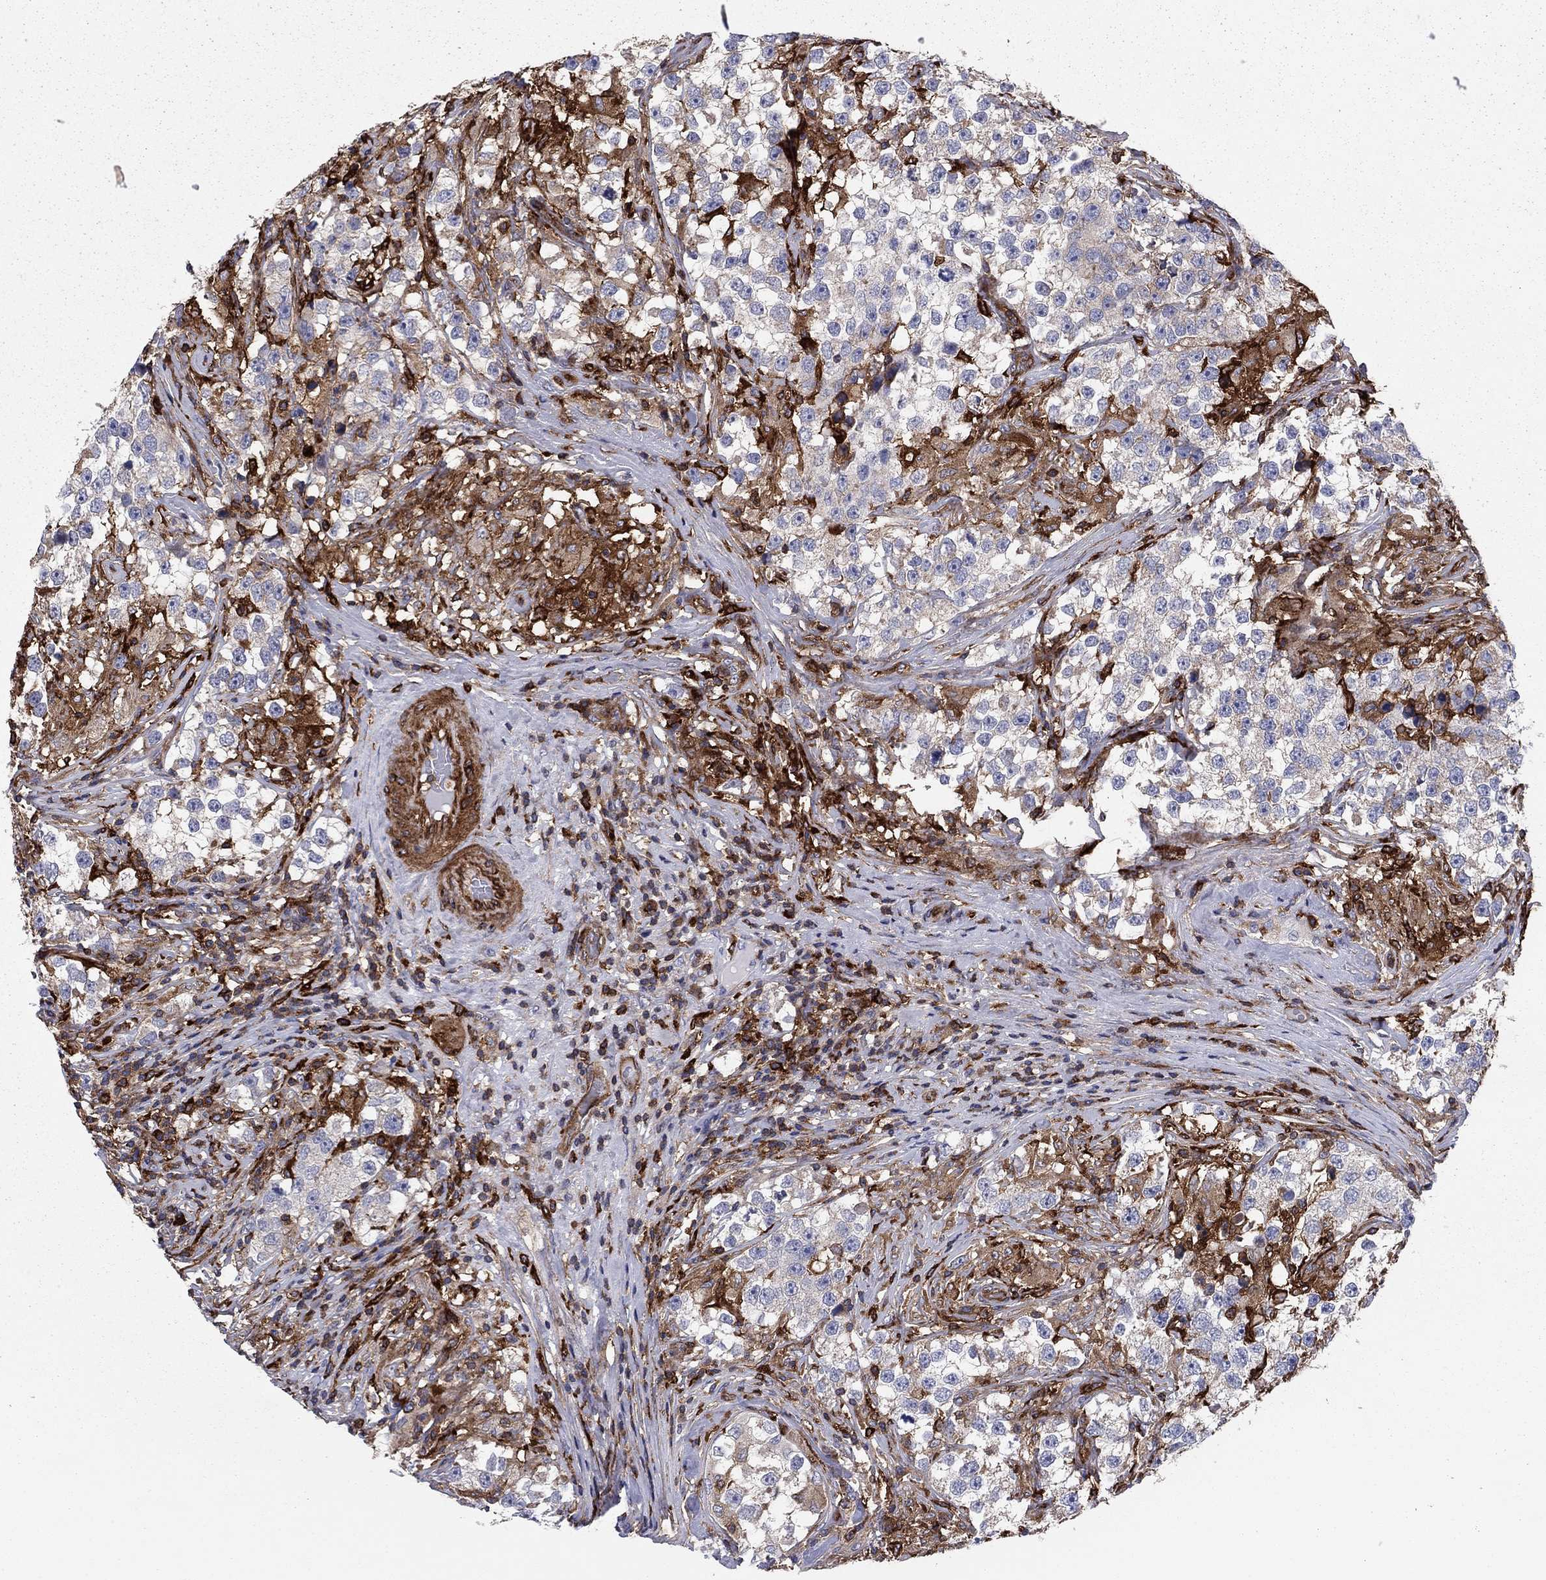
{"staining": {"intensity": "negative", "quantity": "none", "location": "none"}, "tissue": "testis cancer", "cell_type": "Tumor cells", "image_type": "cancer", "snomed": [{"axis": "morphology", "description": "Seminoma, NOS"}, {"axis": "topography", "description": "Testis"}], "caption": "The image exhibits no staining of tumor cells in testis seminoma. The staining was performed using DAB (3,3'-diaminobenzidine) to visualize the protein expression in brown, while the nuclei were stained in blue with hematoxylin (Magnification: 20x).", "gene": "EHBP1L1", "patient": {"sex": "male", "age": 46}}